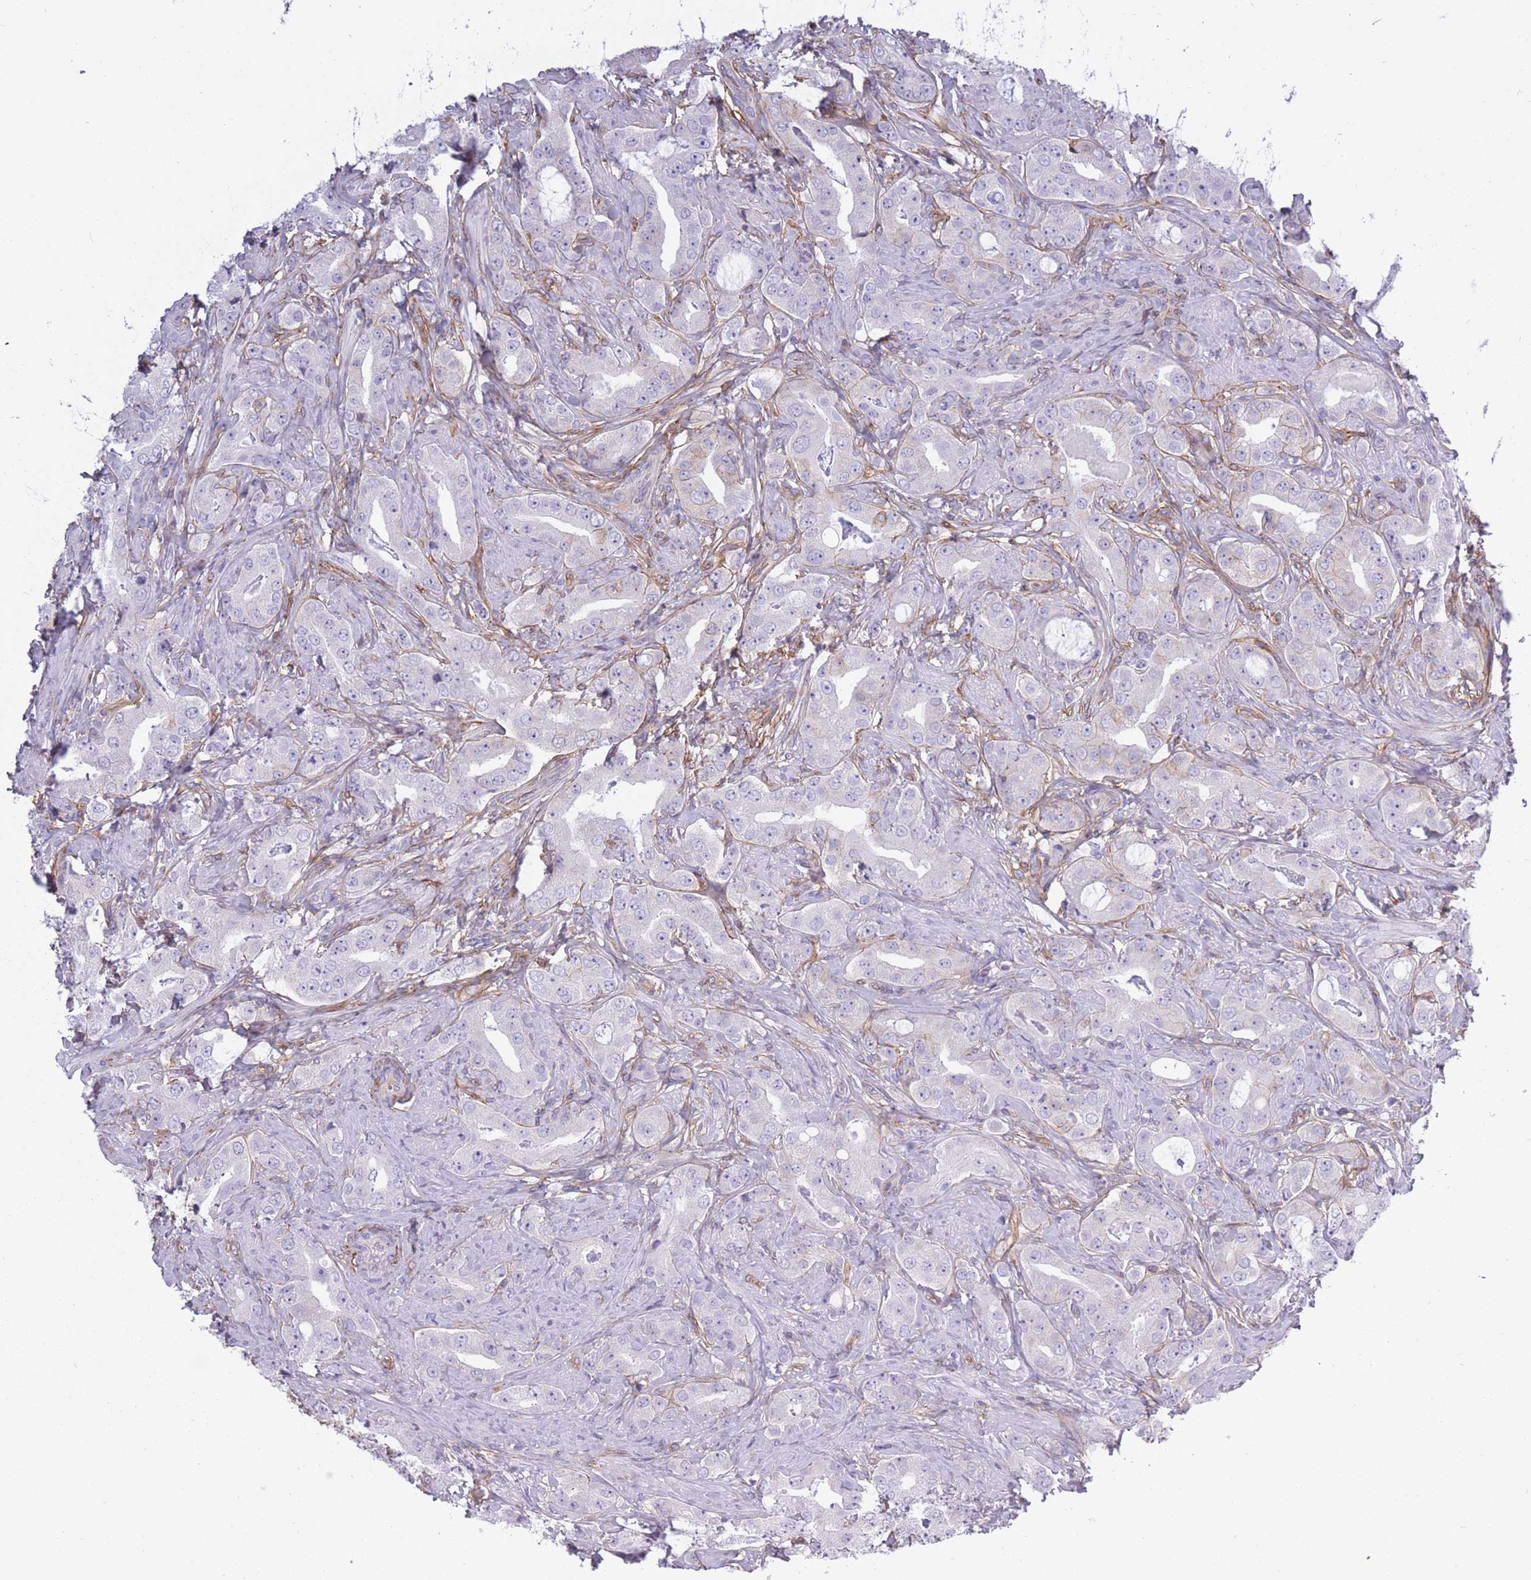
{"staining": {"intensity": "negative", "quantity": "none", "location": "none"}, "tissue": "prostate cancer", "cell_type": "Tumor cells", "image_type": "cancer", "snomed": [{"axis": "morphology", "description": "Adenocarcinoma, High grade"}, {"axis": "topography", "description": "Prostate"}], "caption": "An immunohistochemistry (IHC) photomicrograph of adenocarcinoma (high-grade) (prostate) is shown. There is no staining in tumor cells of adenocarcinoma (high-grade) (prostate).", "gene": "ADD1", "patient": {"sex": "male", "age": 63}}